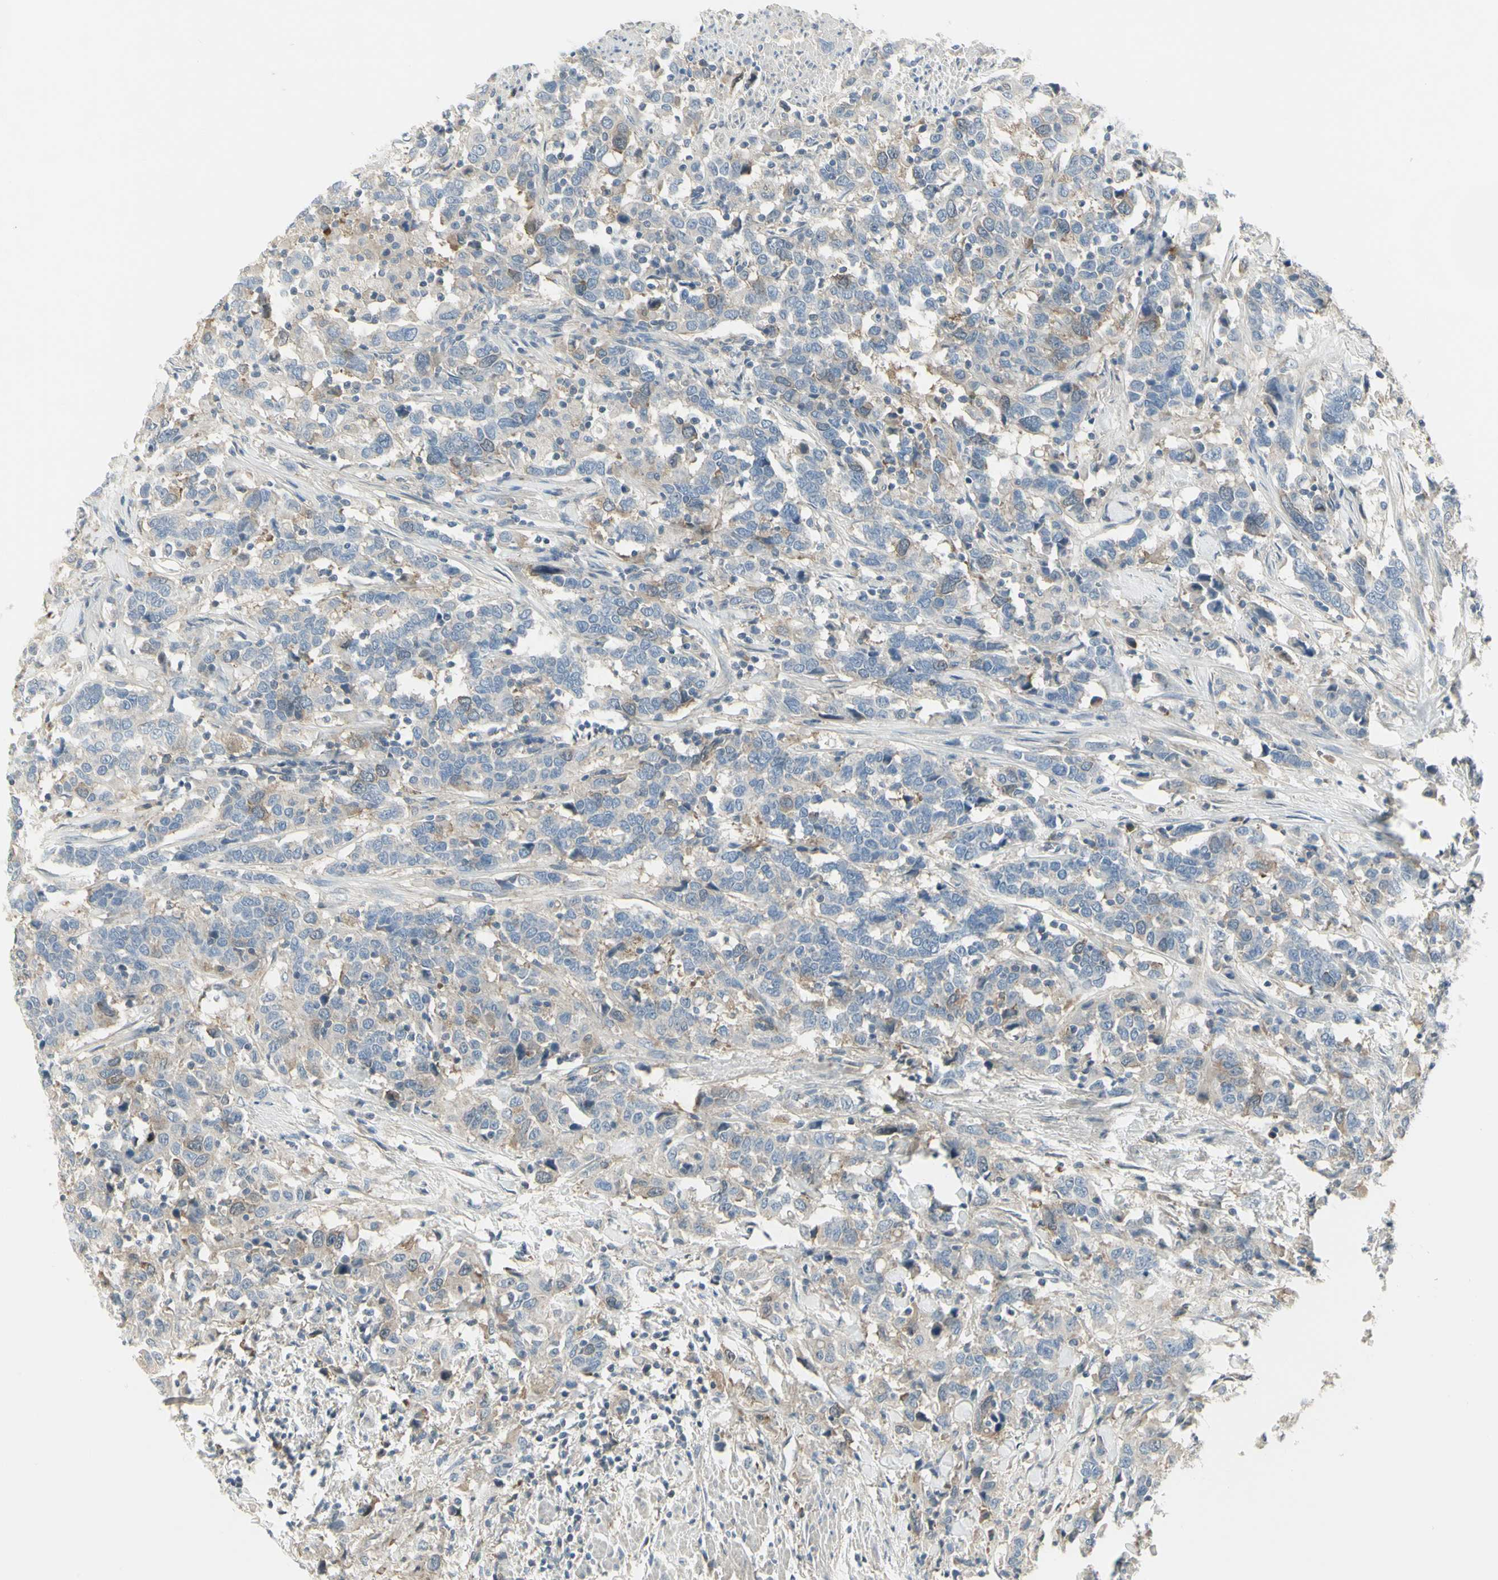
{"staining": {"intensity": "weak", "quantity": "25%-75%", "location": "cytoplasmic/membranous"}, "tissue": "urothelial cancer", "cell_type": "Tumor cells", "image_type": "cancer", "snomed": [{"axis": "morphology", "description": "Urothelial carcinoma, High grade"}, {"axis": "topography", "description": "Urinary bladder"}], "caption": "Tumor cells demonstrate low levels of weak cytoplasmic/membranous staining in approximately 25%-75% of cells in human urothelial cancer.", "gene": "CCNB2", "patient": {"sex": "male", "age": 61}}